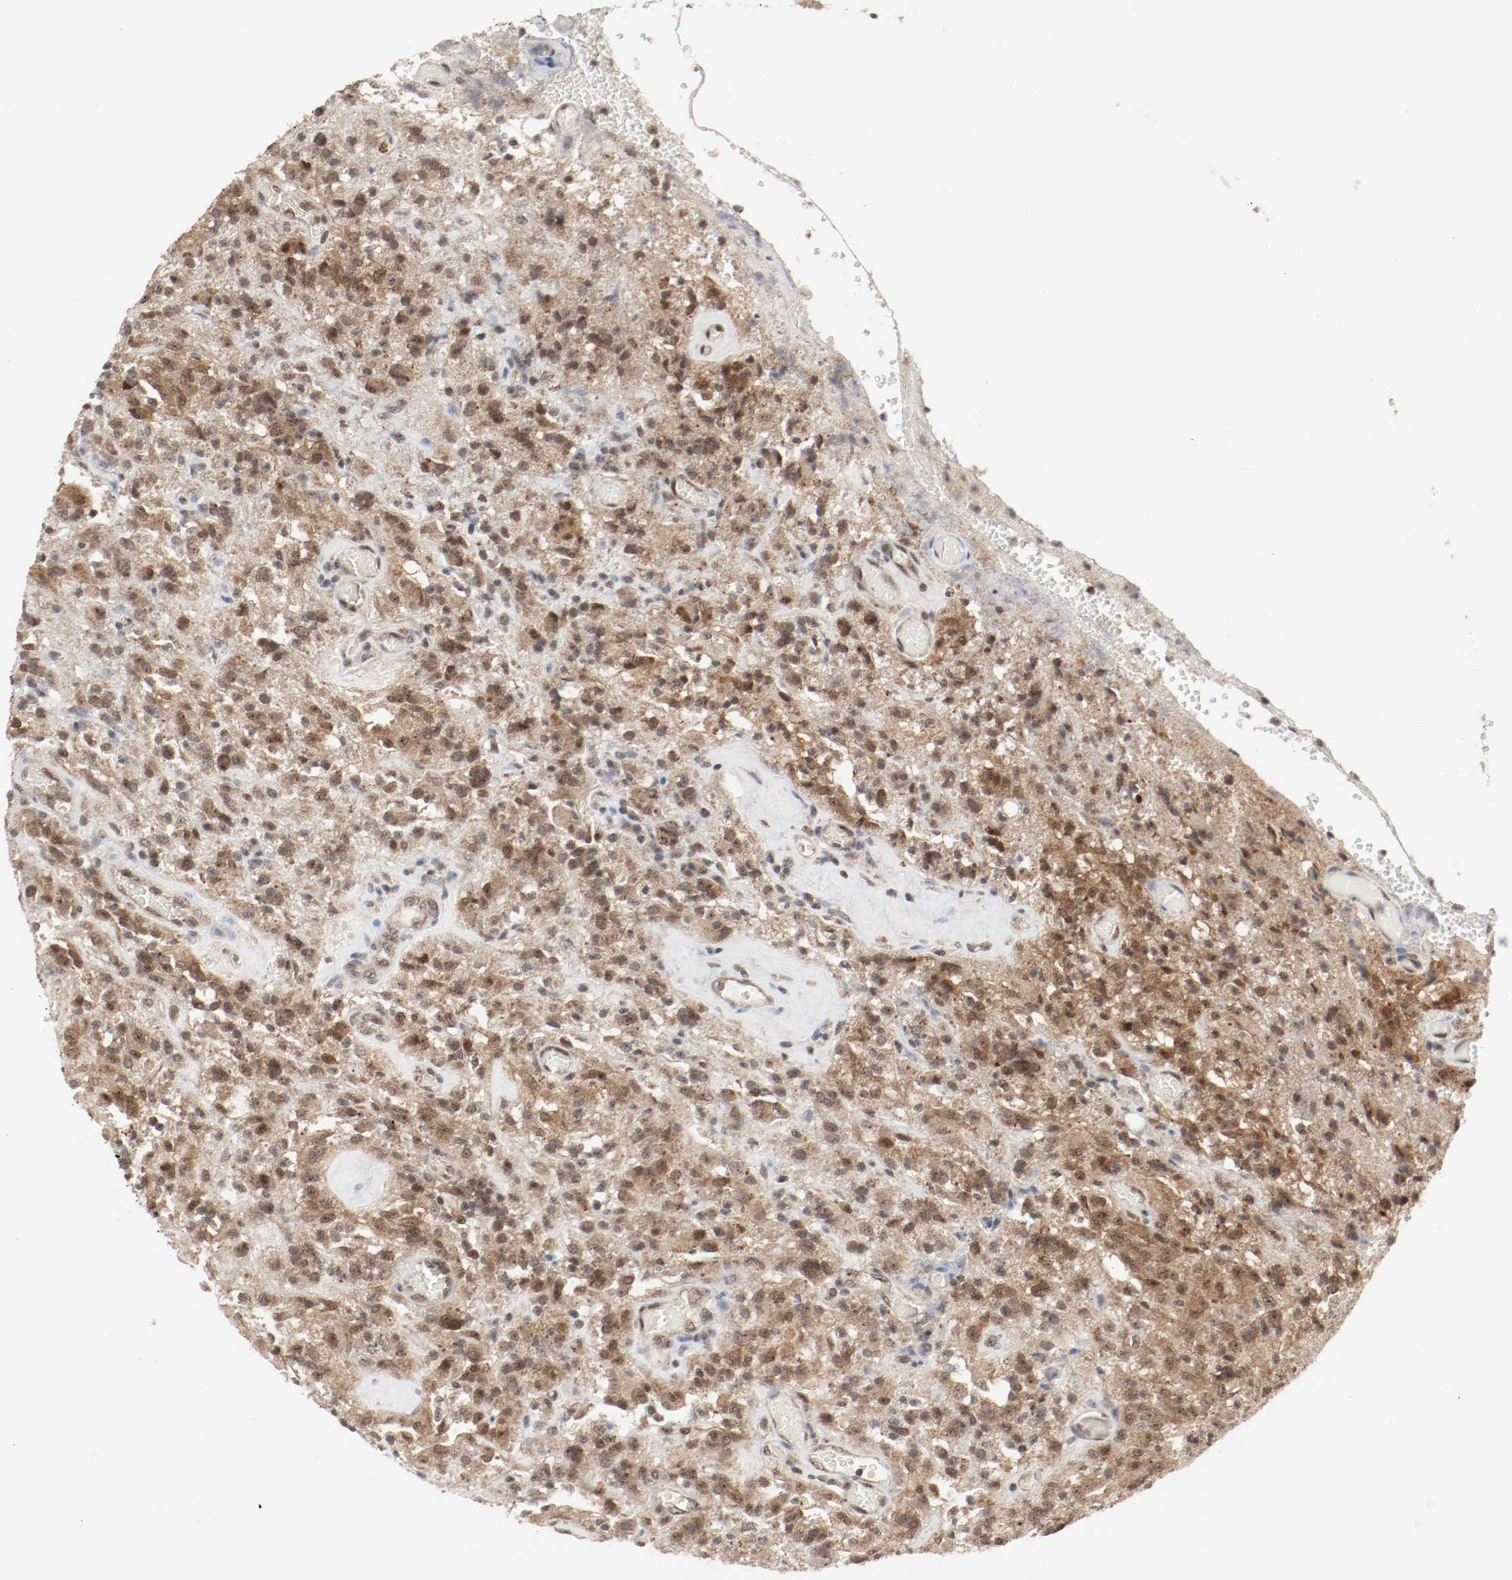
{"staining": {"intensity": "moderate", "quantity": ">75%", "location": "cytoplasmic/membranous,nuclear"}, "tissue": "glioma", "cell_type": "Tumor cells", "image_type": "cancer", "snomed": [{"axis": "morphology", "description": "Normal tissue, NOS"}, {"axis": "morphology", "description": "Glioma, malignant, High grade"}, {"axis": "topography", "description": "Cerebral cortex"}], "caption": "Immunohistochemical staining of human glioma exhibits medium levels of moderate cytoplasmic/membranous and nuclear staining in approximately >75% of tumor cells. The staining is performed using DAB brown chromogen to label protein expression. The nuclei are counter-stained blue using hematoxylin.", "gene": "CSNK2B", "patient": {"sex": "male", "age": 56}}